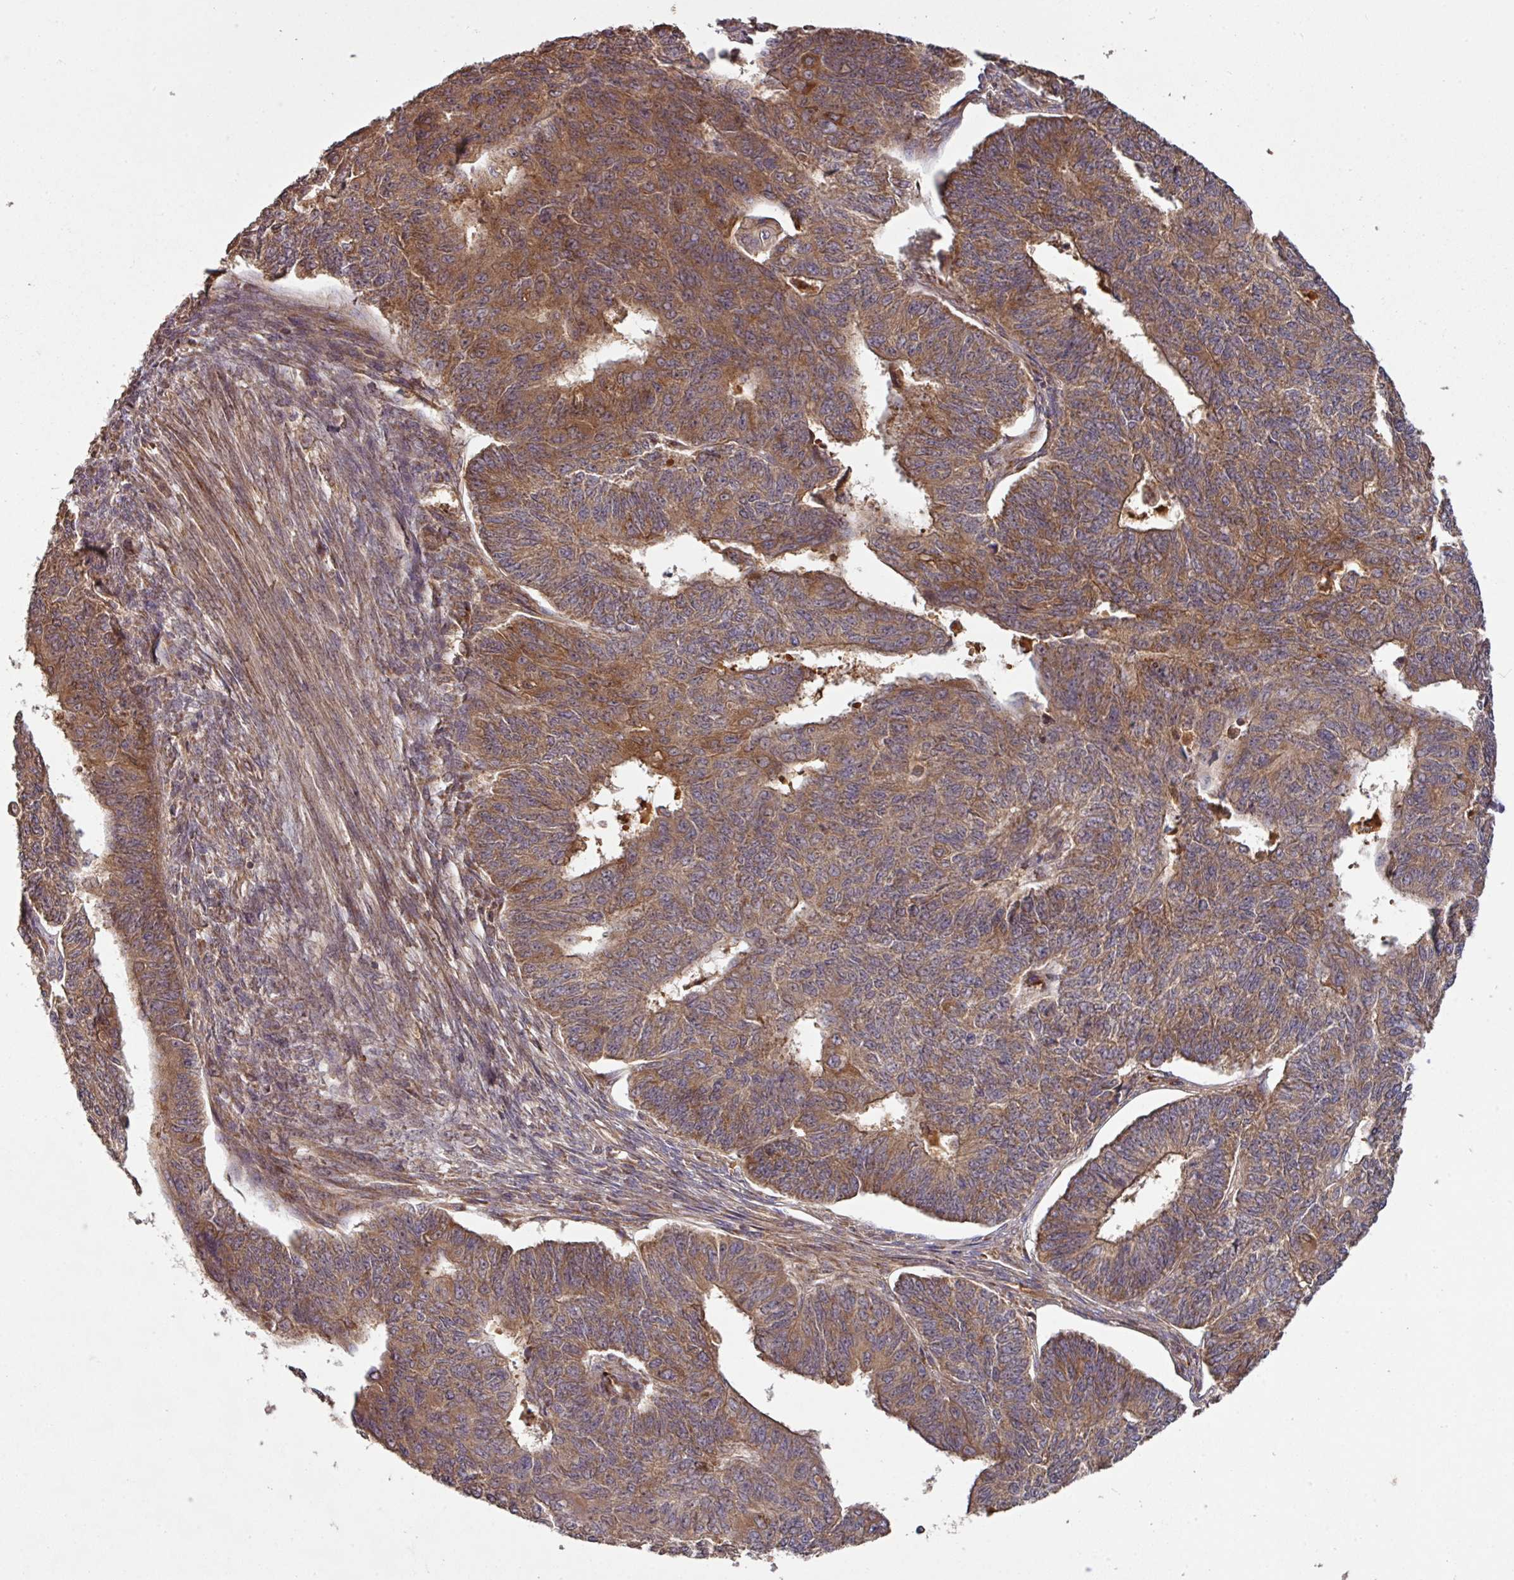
{"staining": {"intensity": "moderate", "quantity": ">75%", "location": "cytoplasmic/membranous"}, "tissue": "endometrial cancer", "cell_type": "Tumor cells", "image_type": "cancer", "snomed": [{"axis": "morphology", "description": "Adenocarcinoma, NOS"}, {"axis": "topography", "description": "Endometrium"}], "caption": "The immunohistochemical stain highlights moderate cytoplasmic/membranous positivity in tumor cells of endometrial cancer (adenocarcinoma) tissue. (Stains: DAB in brown, nuclei in blue, Microscopy: brightfield microscopy at high magnification).", "gene": "MRRF", "patient": {"sex": "female", "age": 32}}